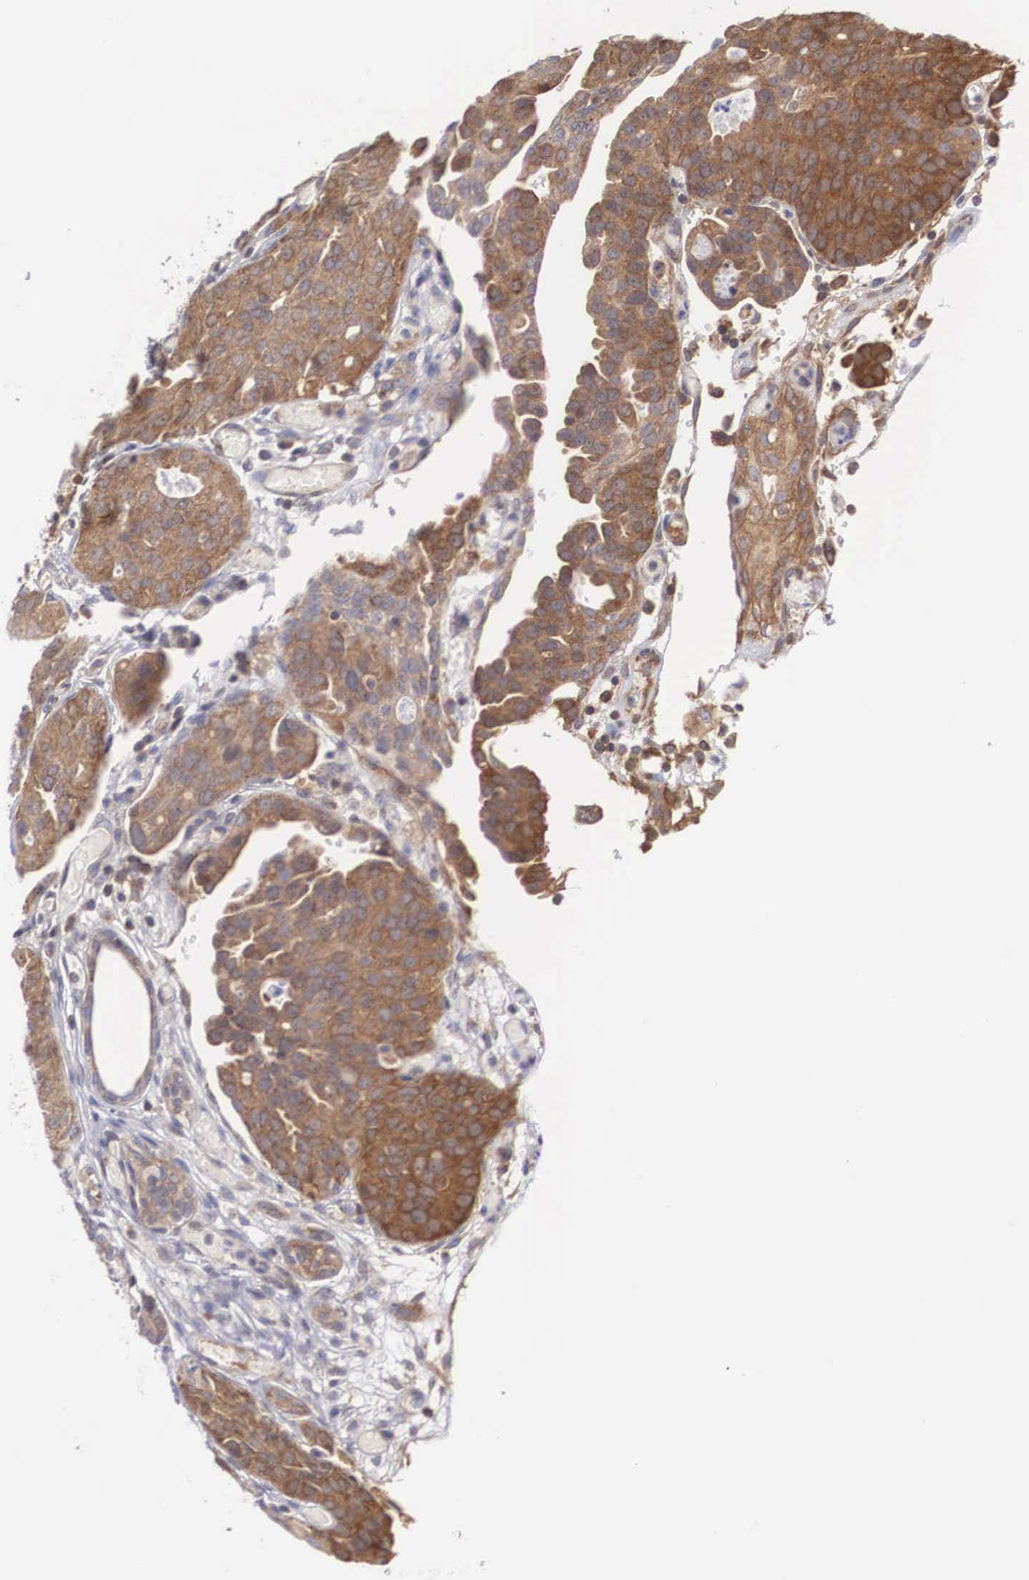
{"staining": {"intensity": "strong", "quantity": ">75%", "location": "cytoplasmic/membranous"}, "tissue": "urothelial cancer", "cell_type": "Tumor cells", "image_type": "cancer", "snomed": [{"axis": "morphology", "description": "Urothelial carcinoma, High grade"}, {"axis": "topography", "description": "Urinary bladder"}], "caption": "A micrograph of urothelial cancer stained for a protein displays strong cytoplasmic/membranous brown staining in tumor cells.", "gene": "DHRS1", "patient": {"sex": "male", "age": 78}}